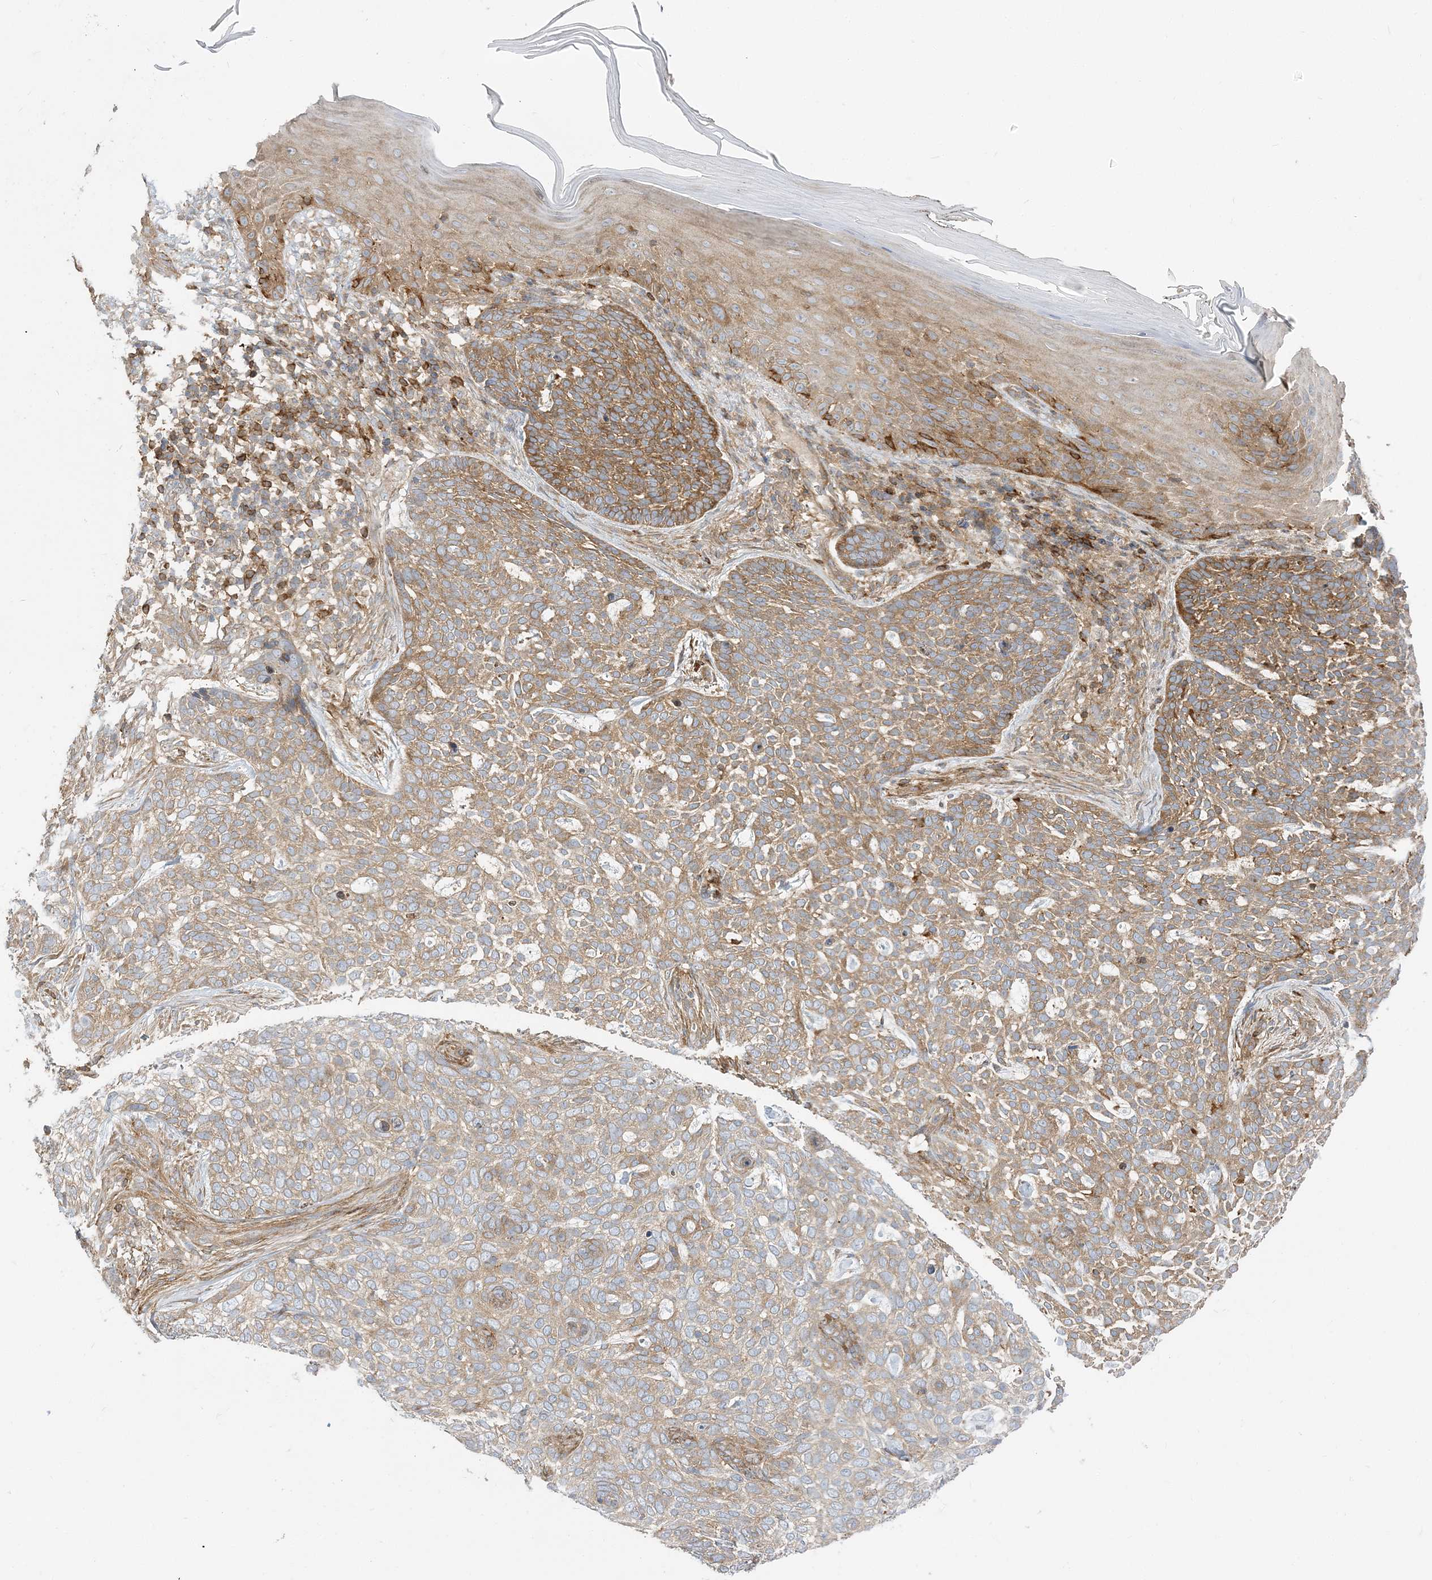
{"staining": {"intensity": "moderate", "quantity": ">75%", "location": "cytoplasmic/membranous"}, "tissue": "skin cancer", "cell_type": "Tumor cells", "image_type": "cancer", "snomed": [{"axis": "morphology", "description": "Basal cell carcinoma"}, {"axis": "topography", "description": "Skin"}], "caption": "Tumor cells demonstrate medium levels of moderate cytoplasmic/membranous positivity in approximately >75% of cells in skin cancer (basal cell carcinoma).", "gene": "STAM", "patient": {"sex": "female", "age": 64}}